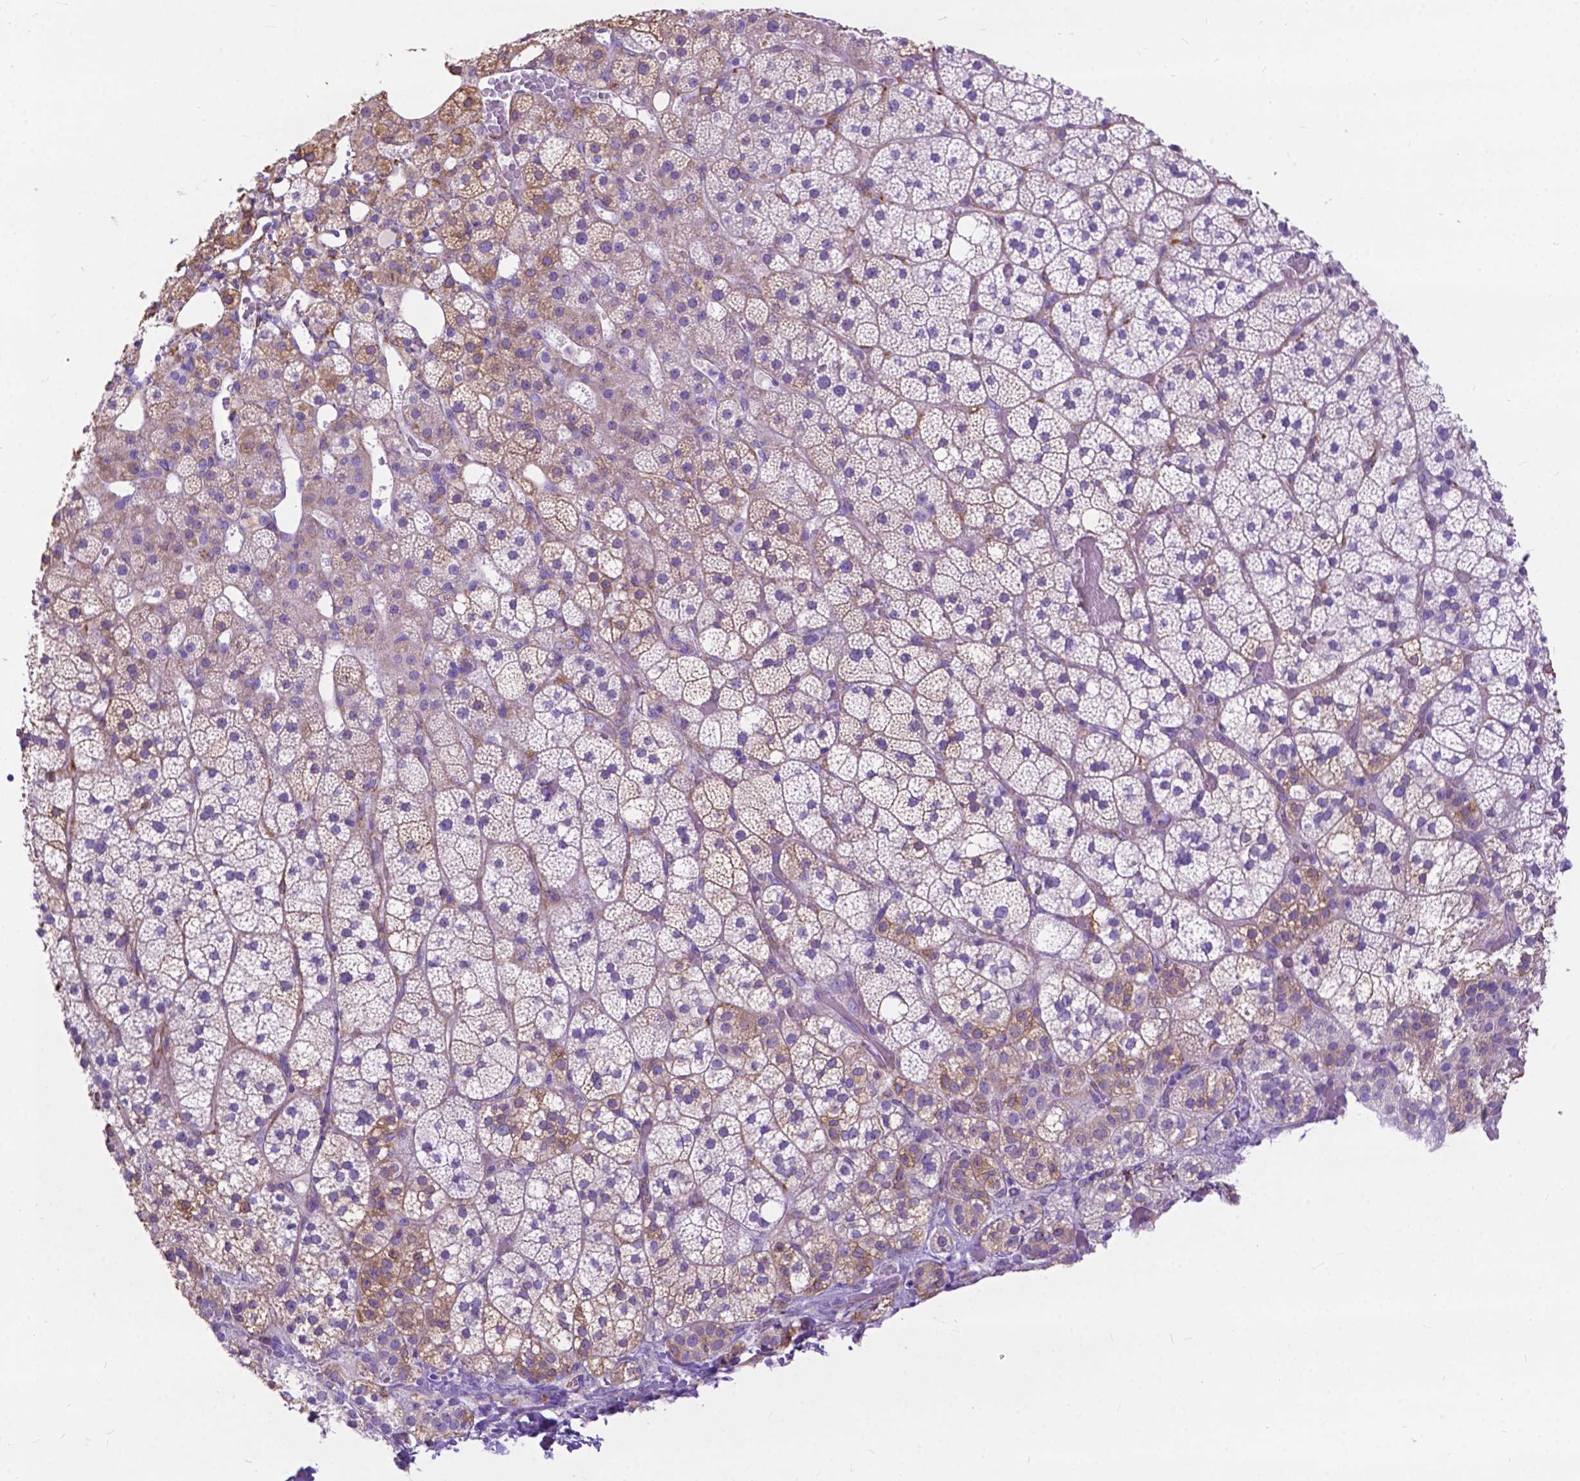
{"staining": {"intensity": "negative", "quantity": "none", "location": "none"}, "tissue": "adrenal gland", "cell_type": "Glandular cells", "image_type": "normal", "snomed": [{"axis": "morphology", "description": "Normal tissue, NOS"}, {"axis": "topography", "description": "Adrenal gland"}], "caption": "High magnification brightfield microscopy of unremarkable adrenal gland stained with DAB (brown) and counterstained with hematoxylin (blue): glandular cells show no significant positivity. (IHC, brightfield microscopy, high magnification).", "gene": "PCDHA12", "patient": {"sex": "male", "age": 53}}